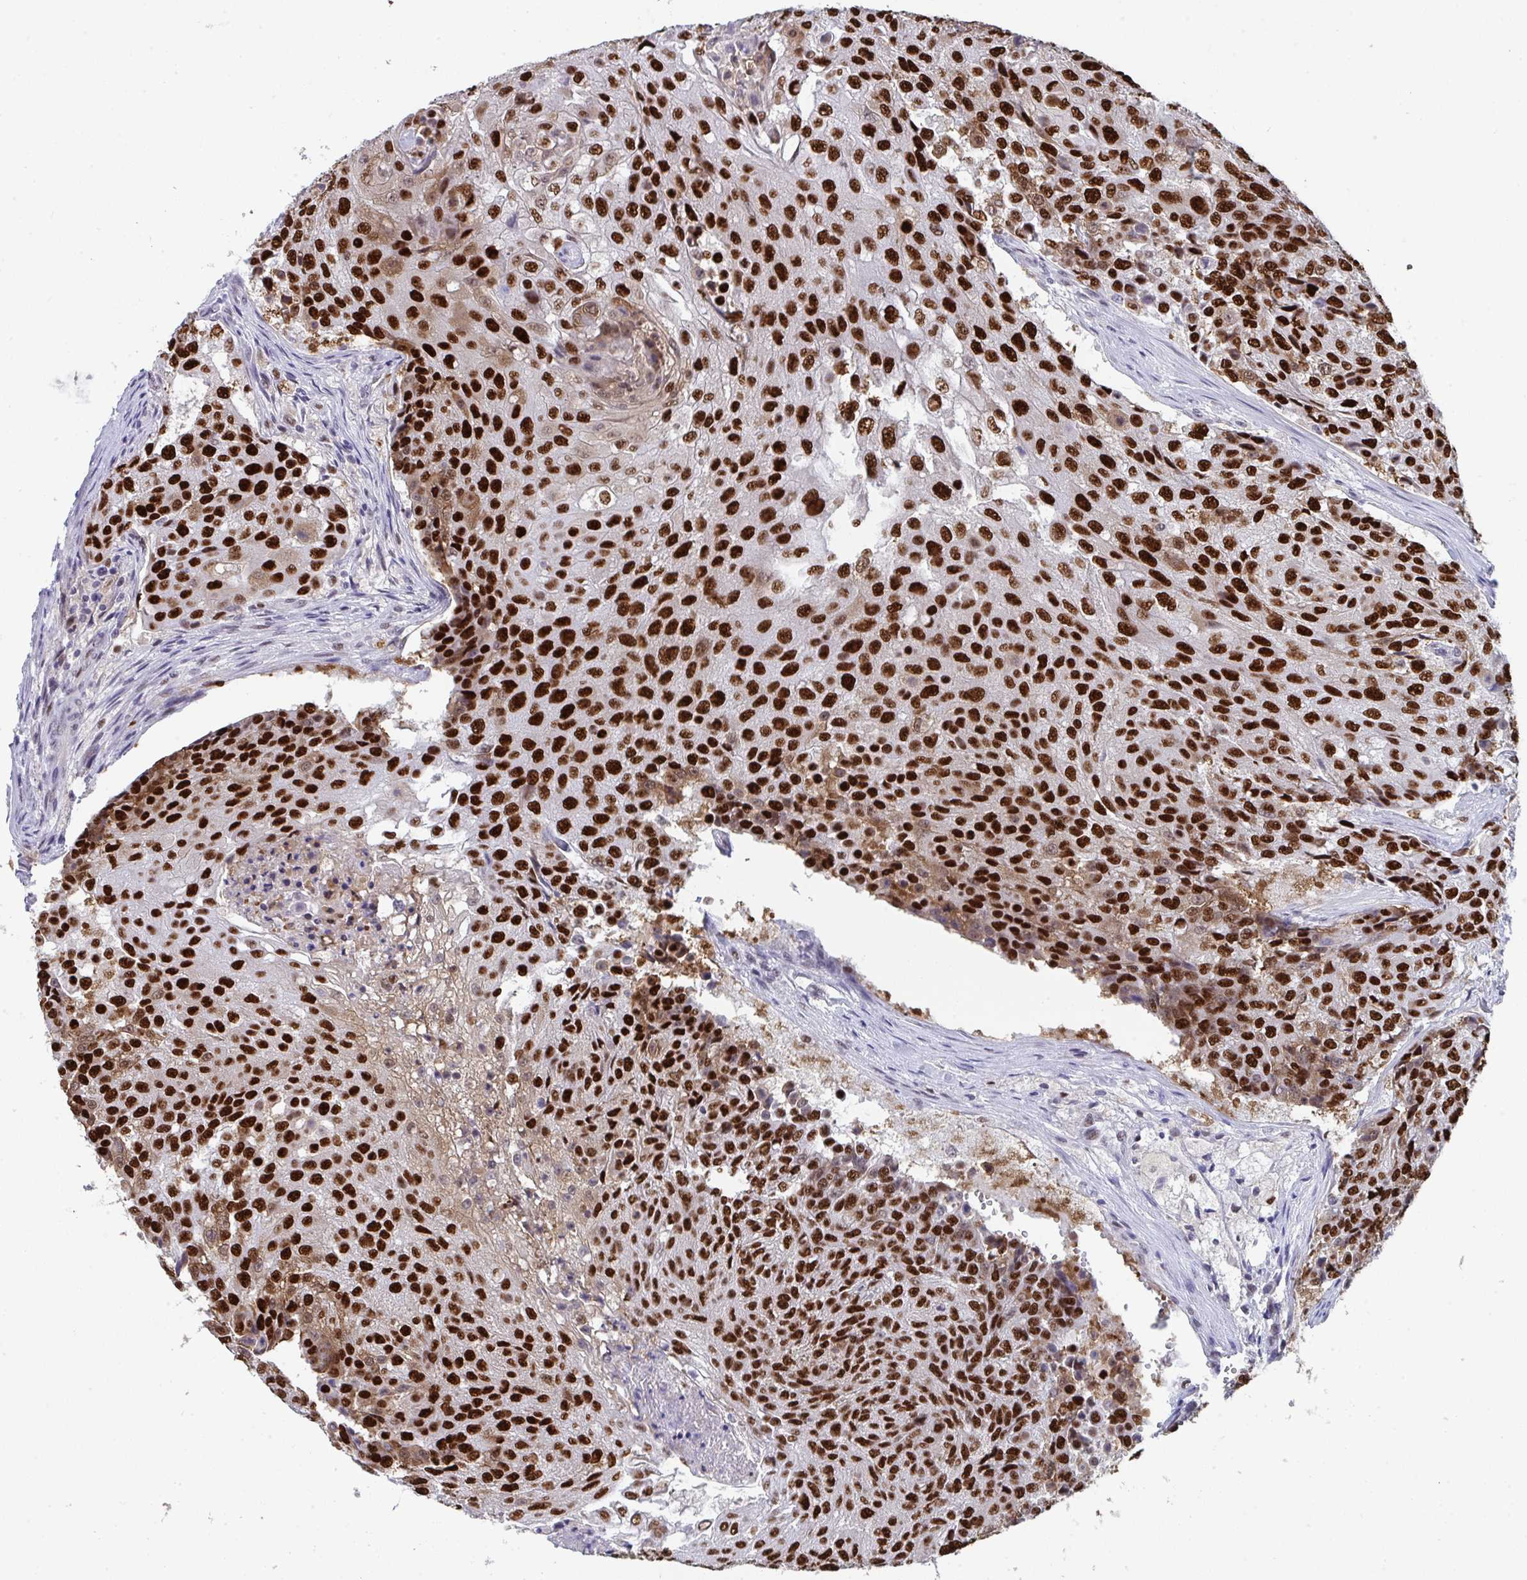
{"staining": {"intensity": "strong", "quantity": ">75%", "location": "nuclear"}, "tissue": "urothelial cancer", "cell_type": "Tumor cells", "image_type": "cancer", "snomed": [{"axis": "morphology", "description": "Urothelial carcinoma, High grade"}, {"axis": "topography", "description": "Urinary bladder"}], "caption": "Immunohistochemistry (IHC) histopathology image of urothelial cancer stained for a protein (brown), which reveals high levels of strong nuclear staining in about >75% of tumor cells.", "gene": "JDP2", "patient": {"sex": "female", "age": 63}}